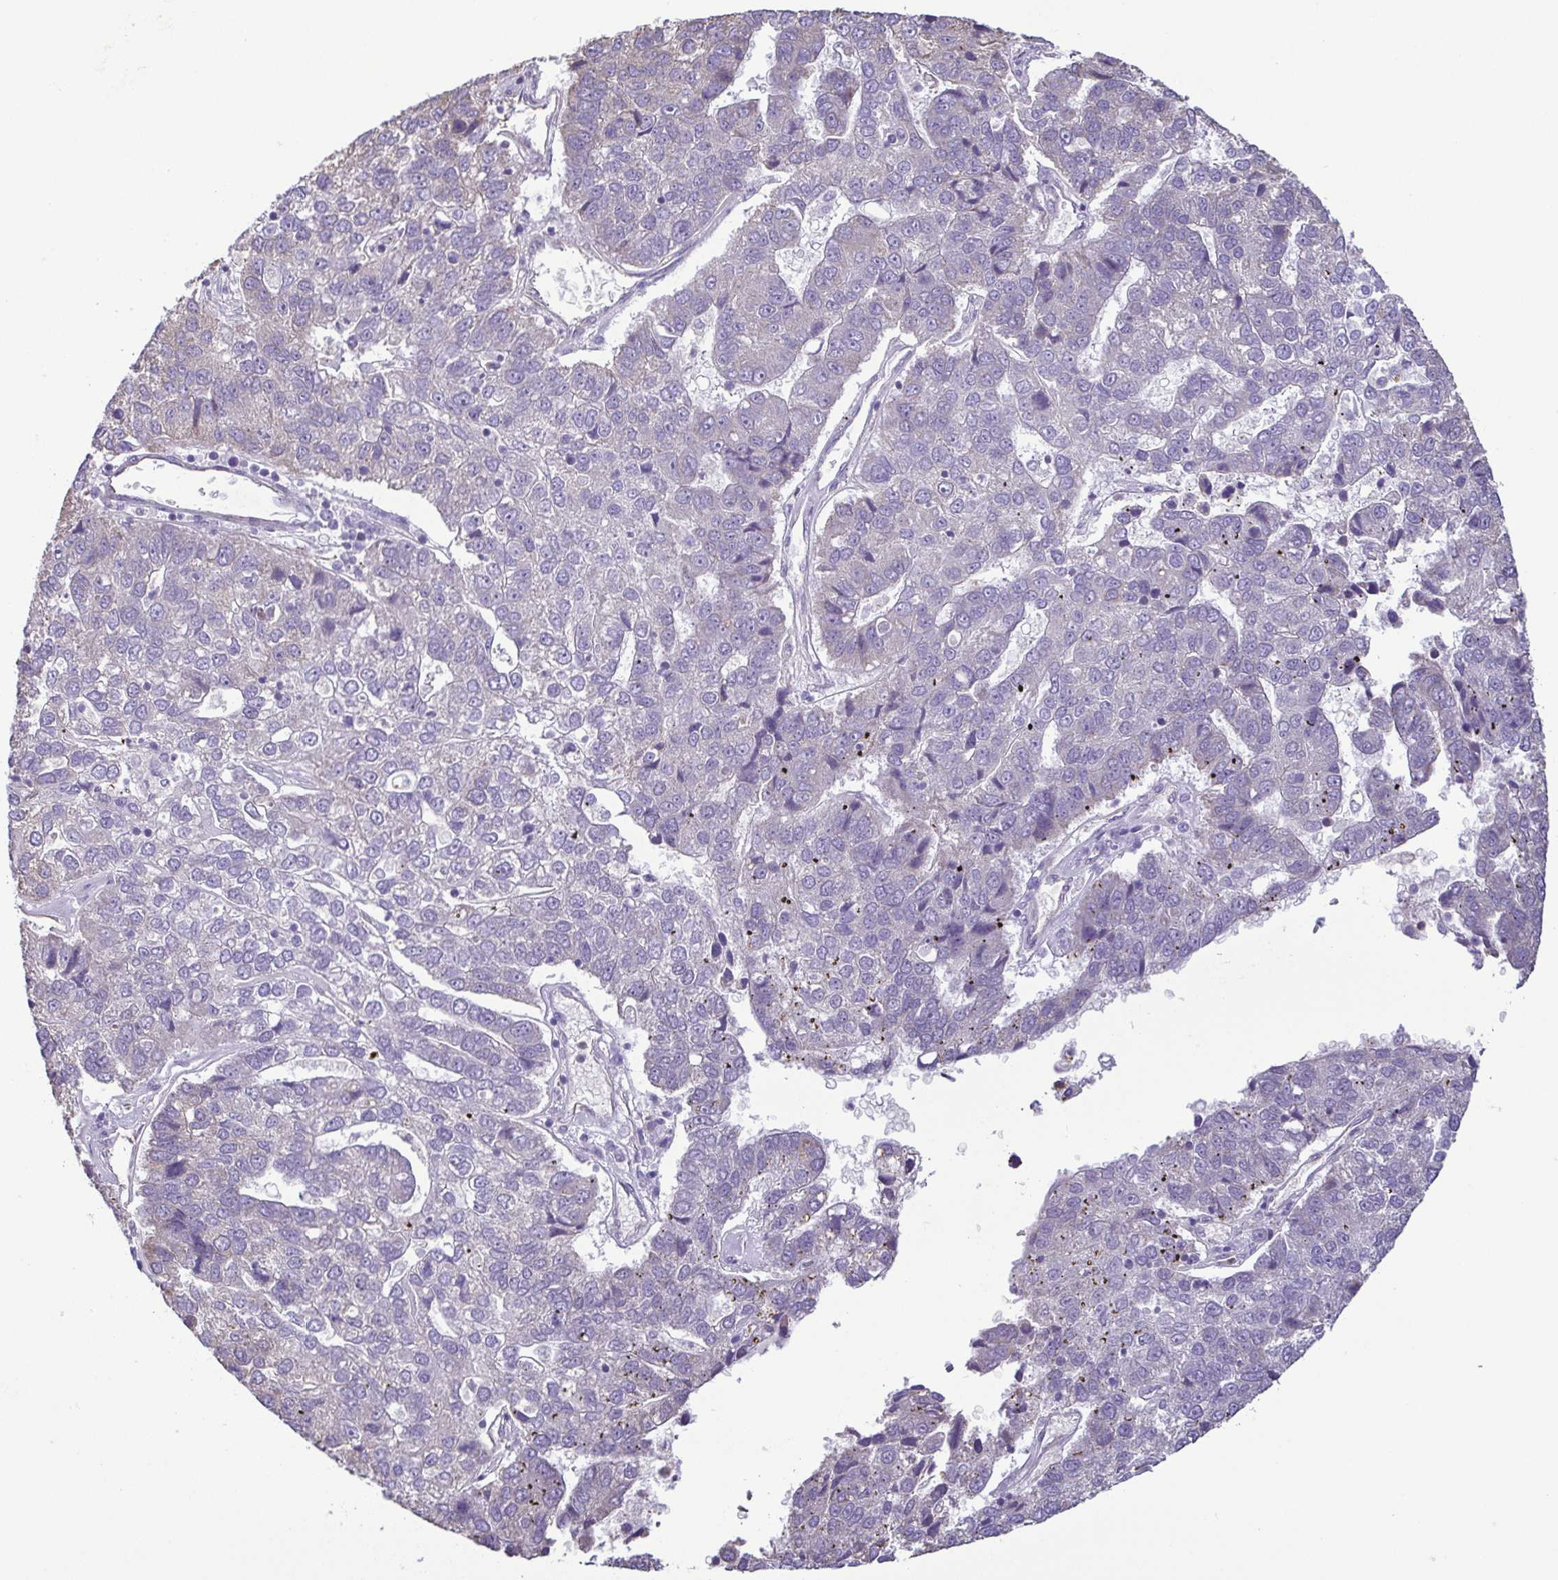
{"staining": {"intensity": "negative", "quantity": "none", "location": "none"}, "tissue": "pancreatic cancer", "cell_type": "Tumor cells", "image_type": "cancer", "snomed": [{"axis": "morphology", "description": "Adenocarcinoma, NOS"}, {"axis": "topography", "description": "Pancreas"}], "caption": "DAB (3,3'-diaminobenzidine) immunohistochemical staining of human pancreatic cancer exhibits no significant staining in tumor cells.", "gene": "MYL10", "patient": {"sex": "female", "age": 61}}